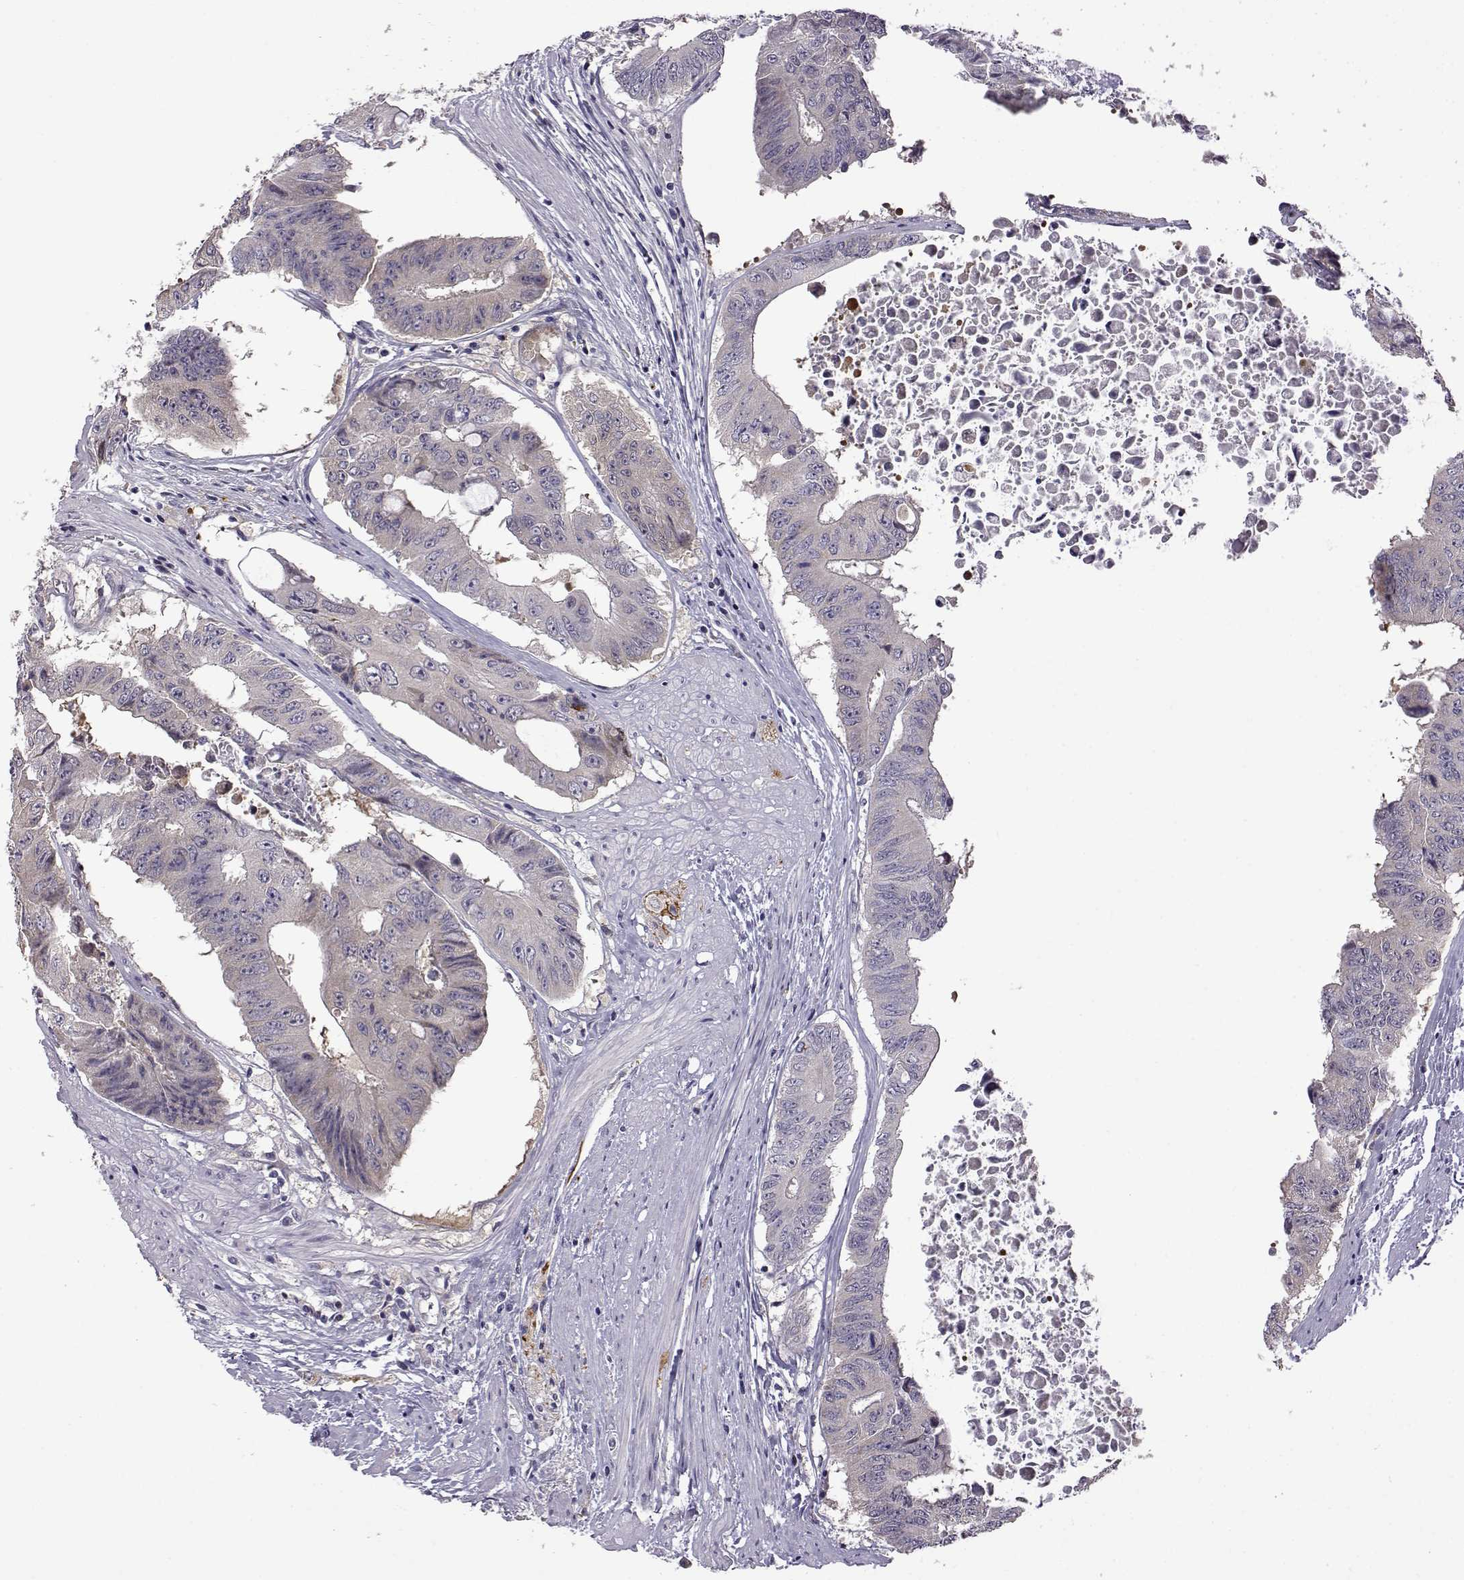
{"staining": {"intensity": "negative", "quantity": "none", "location": "none"}, "tissue": "colorectal cancer", "cell_type": "Tumor cells", "image_type": "cancer", "snomed": [{"axis": "morphology", "description": "Adenocarcinoma, NOS"}, {"axis": "topography", "description": "Rectum"}], "caption": "Immunohistochemistry (IHC) image of human colorectal adenocarcinoma stained for a protein (brown), which demonstrates no expression in tumor cells.", "gene": "VGF", "patient": {"sex": "male", "age": 59}}